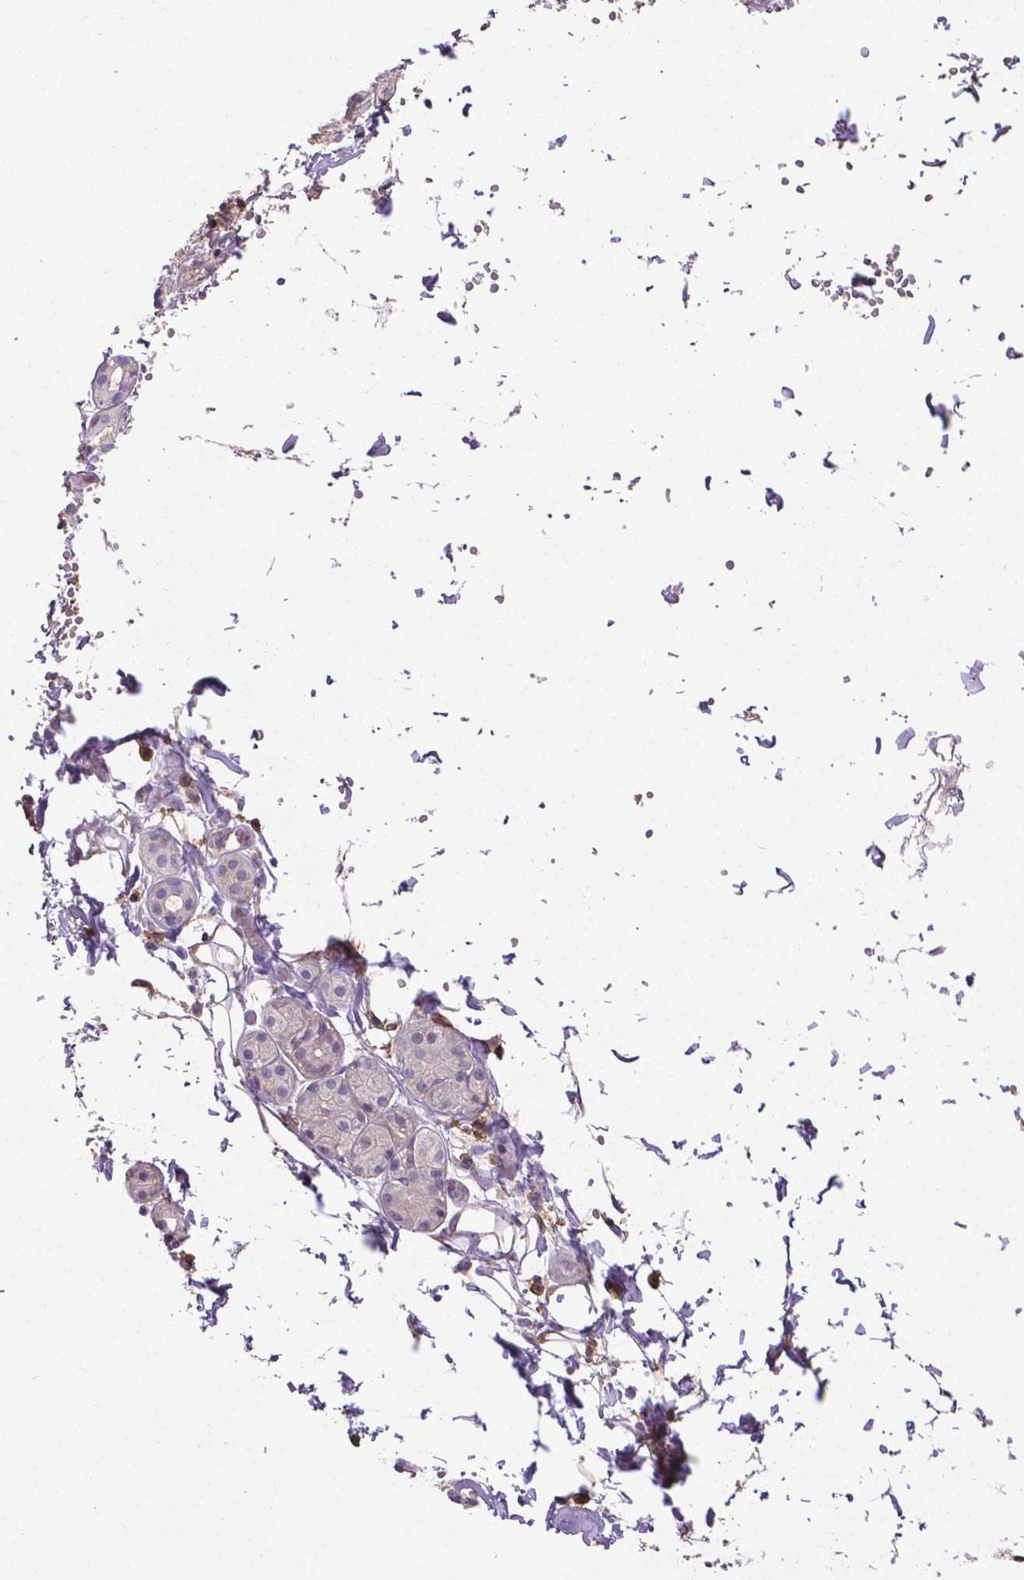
{"staining": {"intensity": "negative", "quantity": "none", "location": "none"}, "tissue": "salivary gland", "cell_type": "Glandular cells", "image_type": "normal", "snomed": [{"axis": "morphology", "description": "Normal tissue, NOS"}, {"axis": "topography", "description": "Salivary gland"}, {"axis": "topography", "description": "Peripheral nerve tissue"}], "caption": "High magnification brightfield microscopy of benign salivary gland stained with DAB (3,3'-diaminobenzidine) (brown) and counterstained with hematoxylin (blue): glandular cells show no significant positivity.", "gene": "ACAD10", "patient": {"sex": "male", "age": 71}}